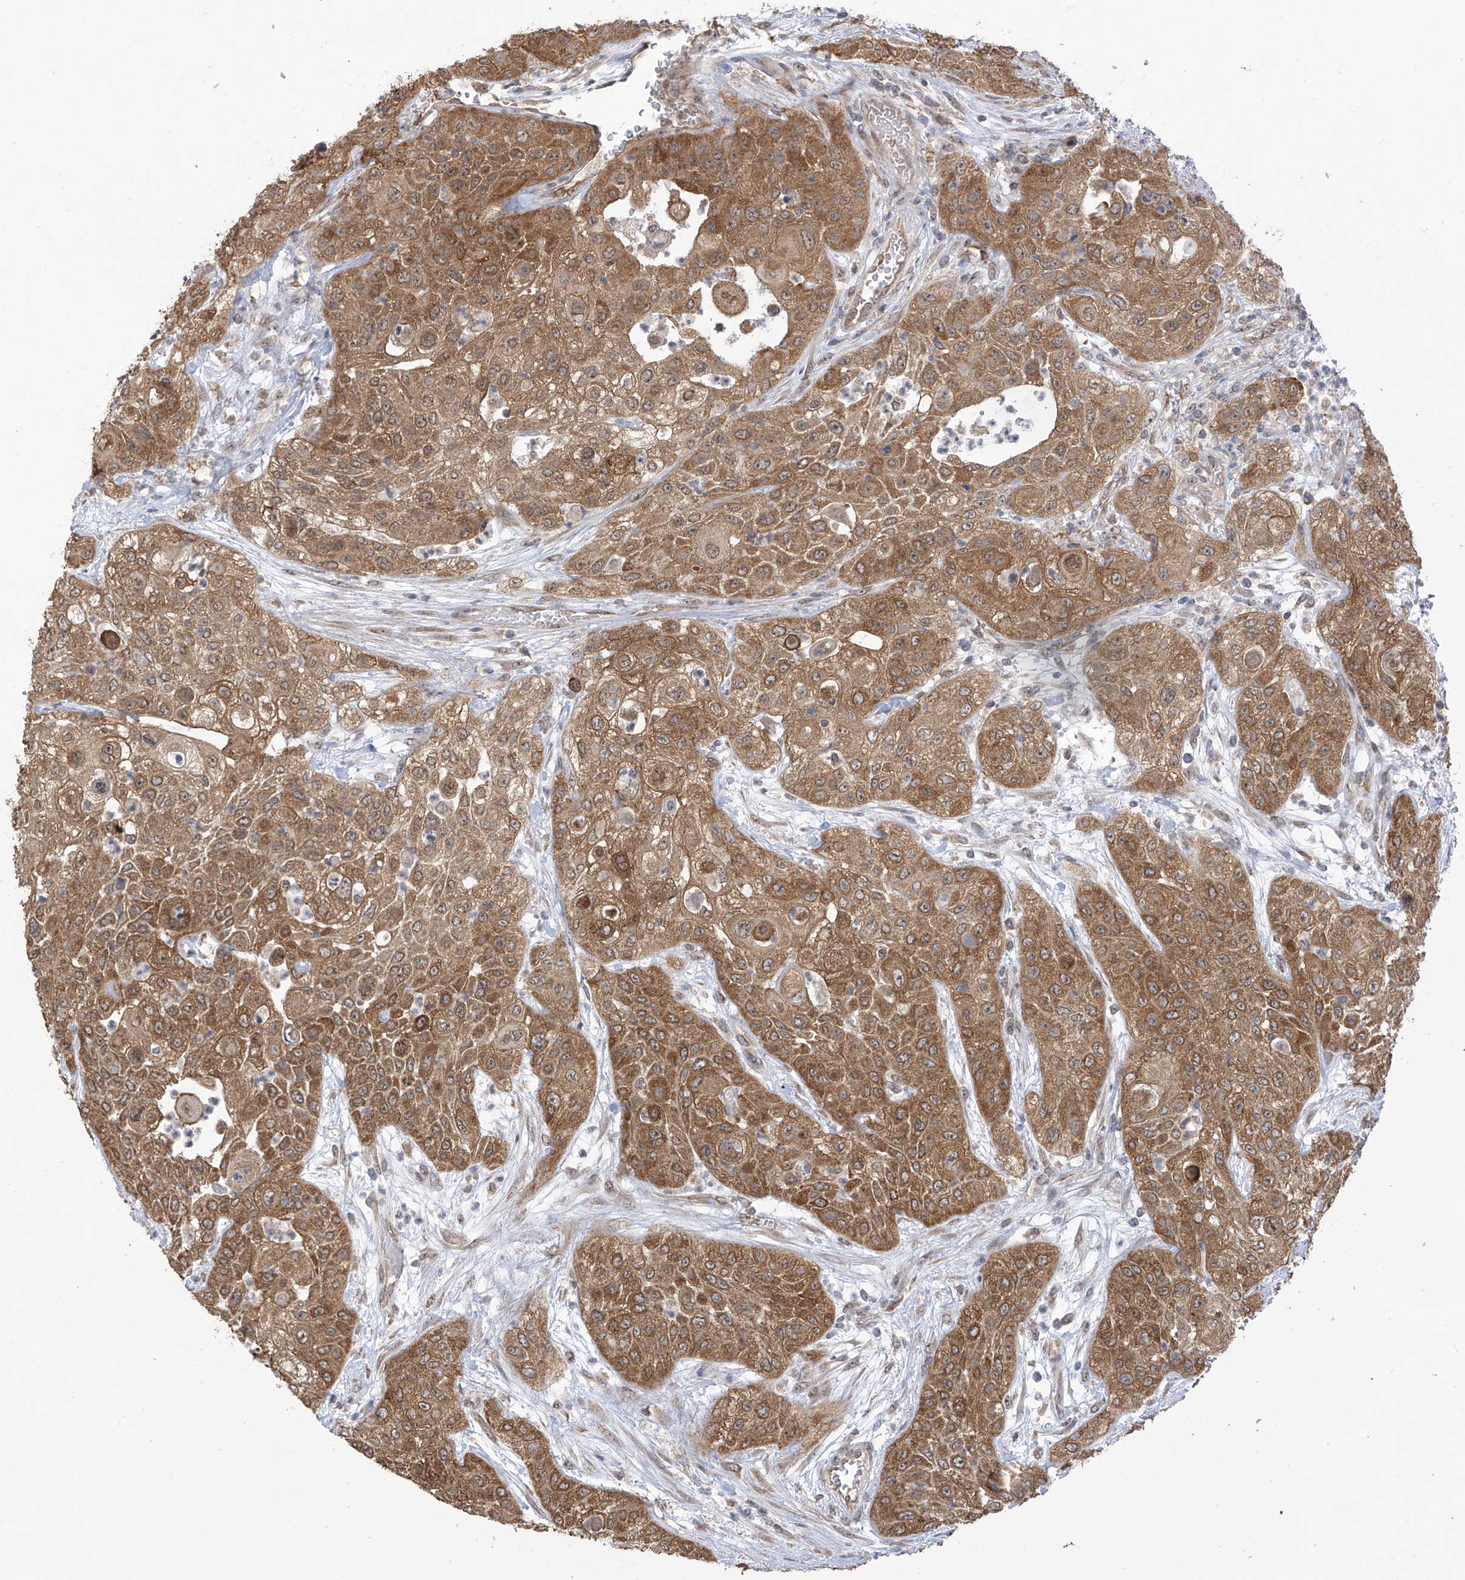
{"staining": {"intensity": "strong", "quantity": ">75%", "location": "cytoplasmic/membranous,nuclear"}, "tissue": "urothelial cancer", "cell_type": "Tumor cells", "image_type": "cancer", "snomed": [{"axis": "morphology", "description": "Urothelial carcinoma, High grade"}, {"axis": "topography", "description": "Urinary bladder"}], "caption": "Protein staining of urothelial carcinoma (high-grade) tissue reveals strong cytoplasmic/membranous and nuclear positivity in about >75% of tumor cells.", "gene": "KIAA1522", "patient": {"sex": "female", "age": 79}}